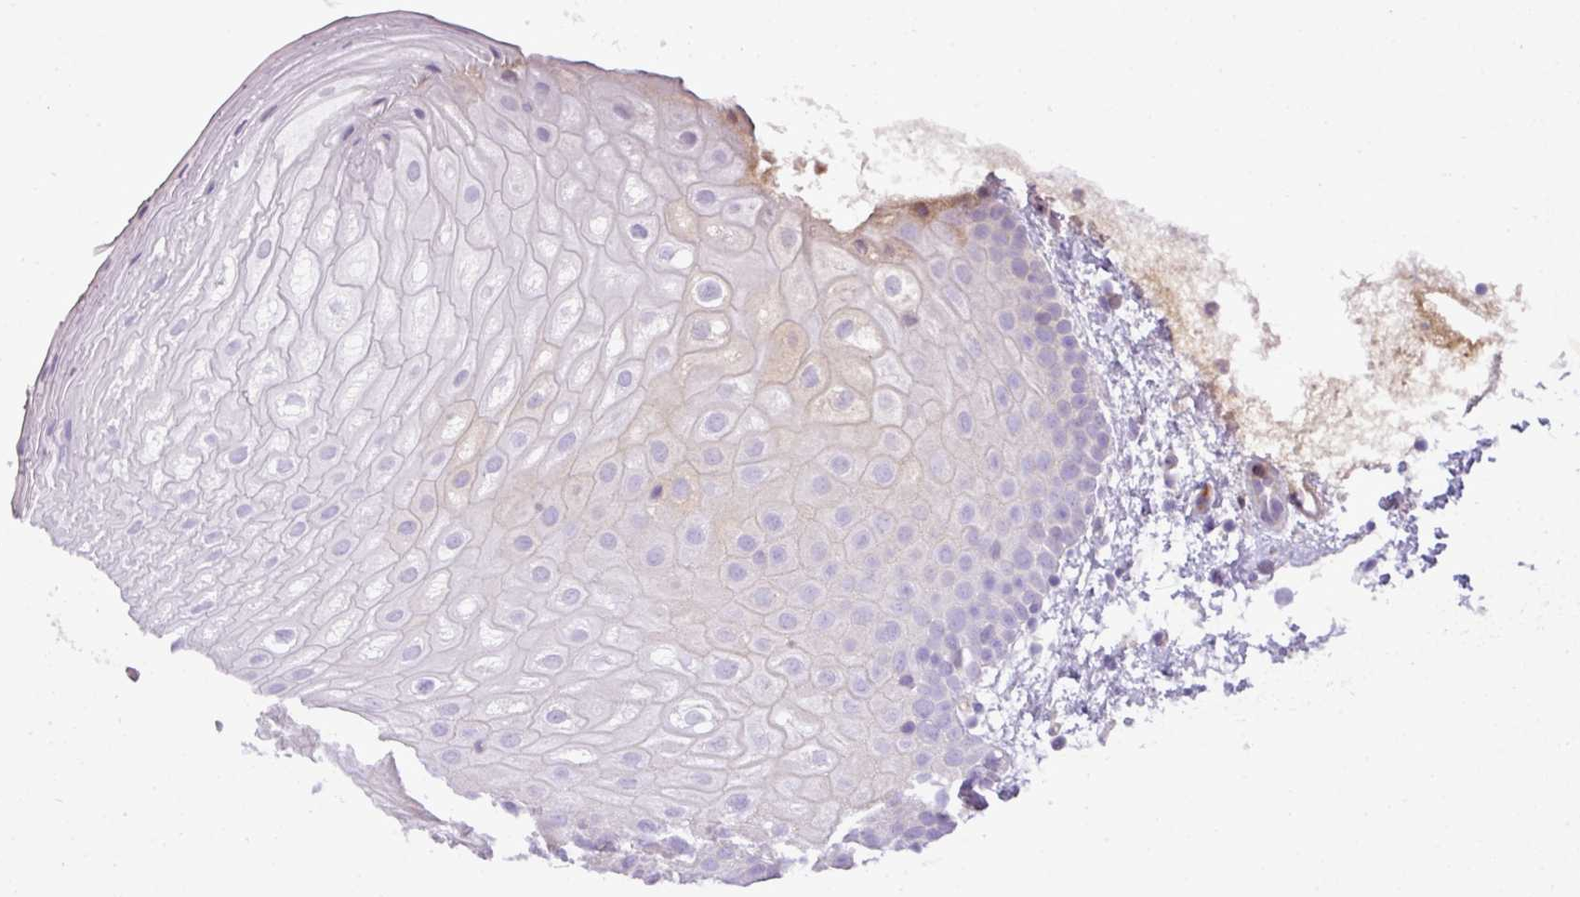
{"staining": {"intensity": "negative", "quantity": "none", "location": "none"}, "tissue": "oral mucosa", "cell_type": "Squamous epithelial cells", "image_type": "normal", "snomed": [{"axis": "morphology", "description": "Normal tissue, NOS"}, {"axis": "topography", "description": "Oral tissue"}], "caption": "A photomicrograph of oral mucosa stained for a protein shows no brown staining in squamous epithelial cells. (DAB (3,3'-diaminobenzidine) immunohistochemistry (IHC) with hematoxylin counter stain).", "gene": "C4A", "patient": {"sex": "female", "age": 67}}